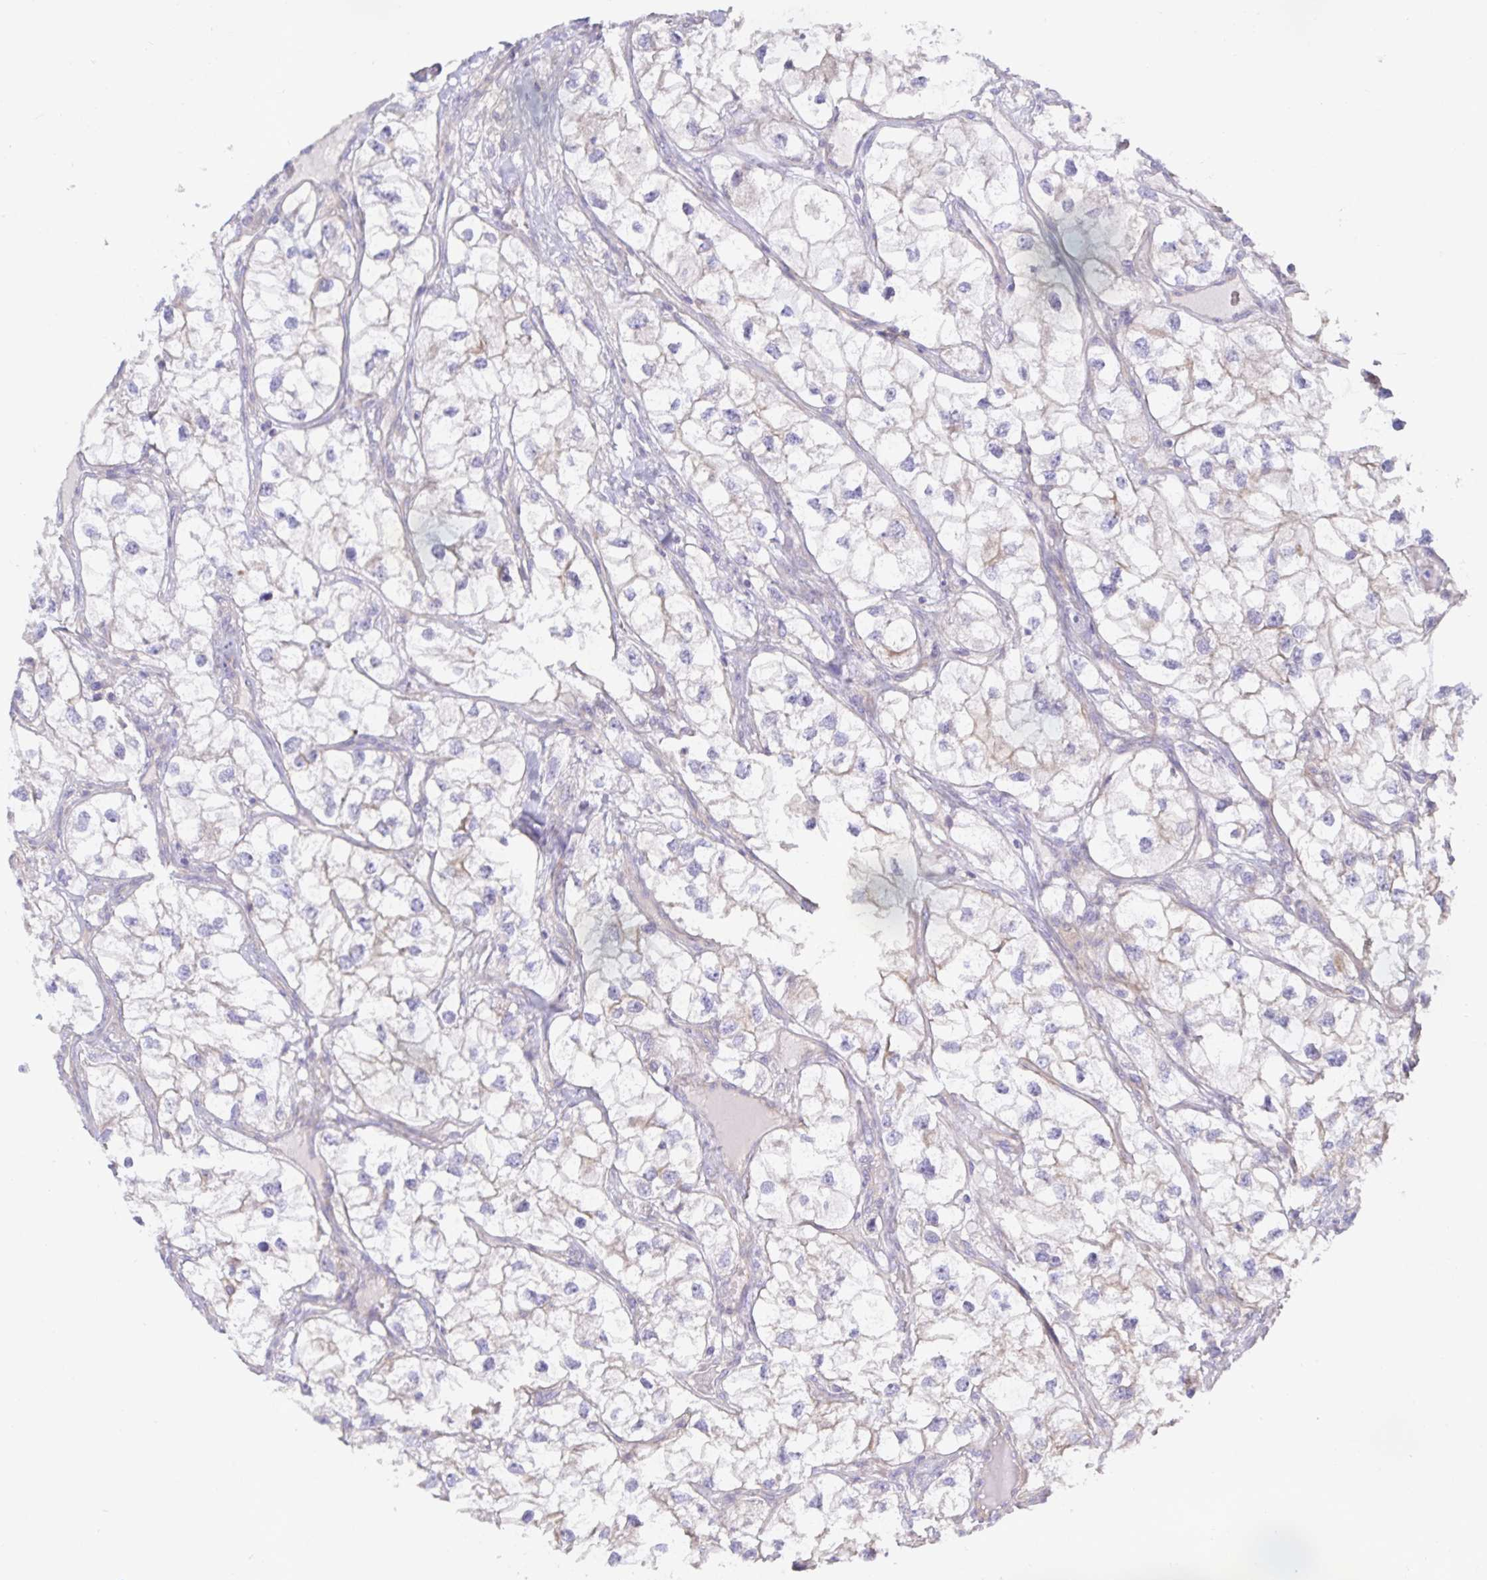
{"staining": {"intensity": "negative", "quantity": "none", "location": "none"}, "tissue": "renal cancer", "cell_type": "Tumor cells", "image_type": "cancer", "snomed": [{"axis": "morphology", "description": "Adenocarcinoma, NOS"}, {"axis": "topography", "description": "Kidney"}], "caption": "An immunohistochemistry (IHC) image of adenocarcinoma (renal) is shown. There is no staining in tumor cells of adenocarcinoma (renal).", "gene": "METTL22", "patient": {"sex": "male", "age": 59}}